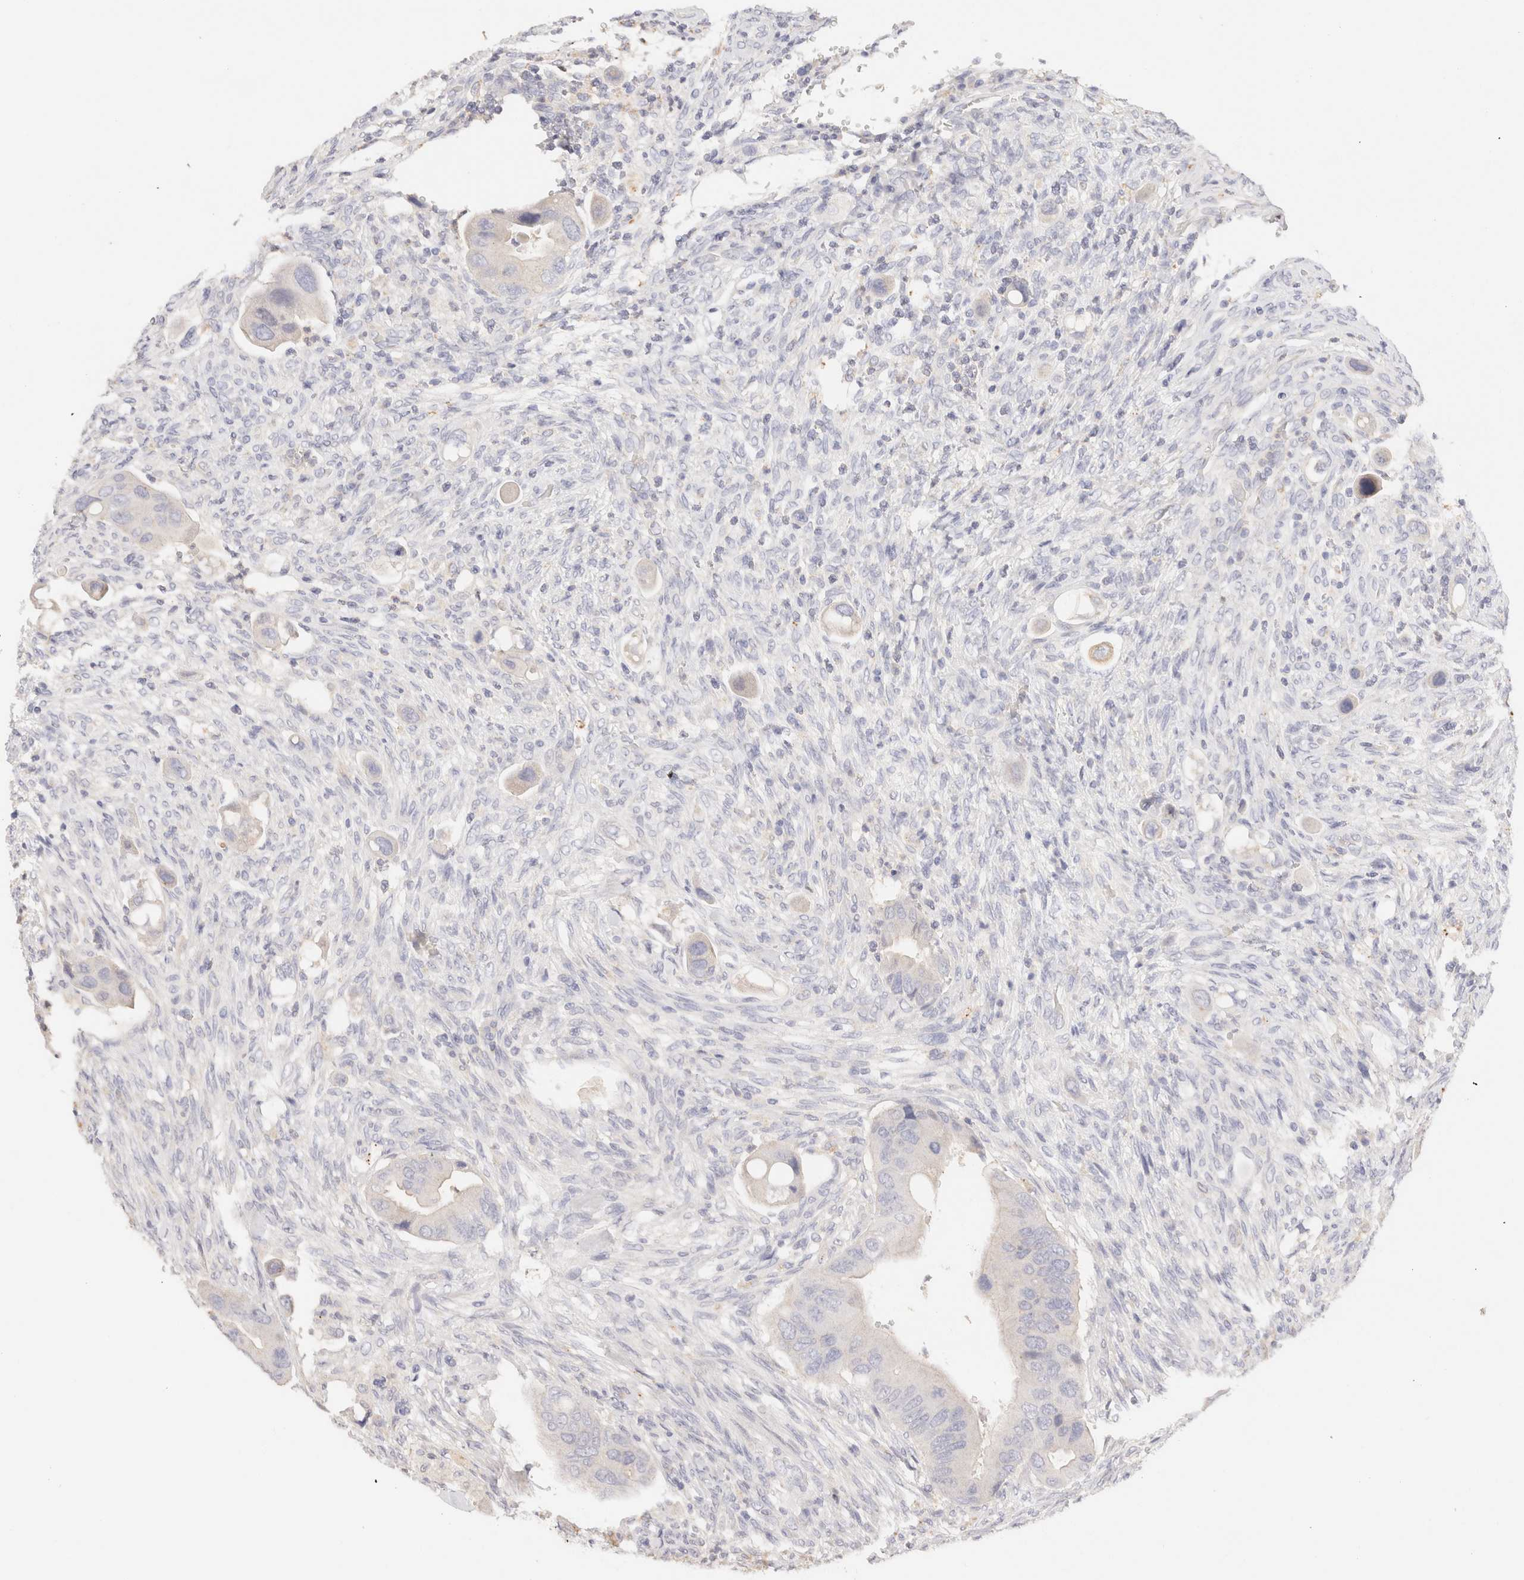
{"staining": {"intensity": "negative", "quantity": "none", "location": "none"}, "tissue": "colorectal cancer", "cell_type": "Tumor cells", "image_type": "cancer", "snomed": [{"axis": "morphology", "description": "Adenocarcinoma, NOS"}, {"axis": "topography", "description": "Rectum"}], "caption": "Histopathology image shows no significant protein staining in tumor cells of adenocarcinoma (colorectal).", "gene": "SCGB2A2", "patient": {"sex": "female", "age": 57}}